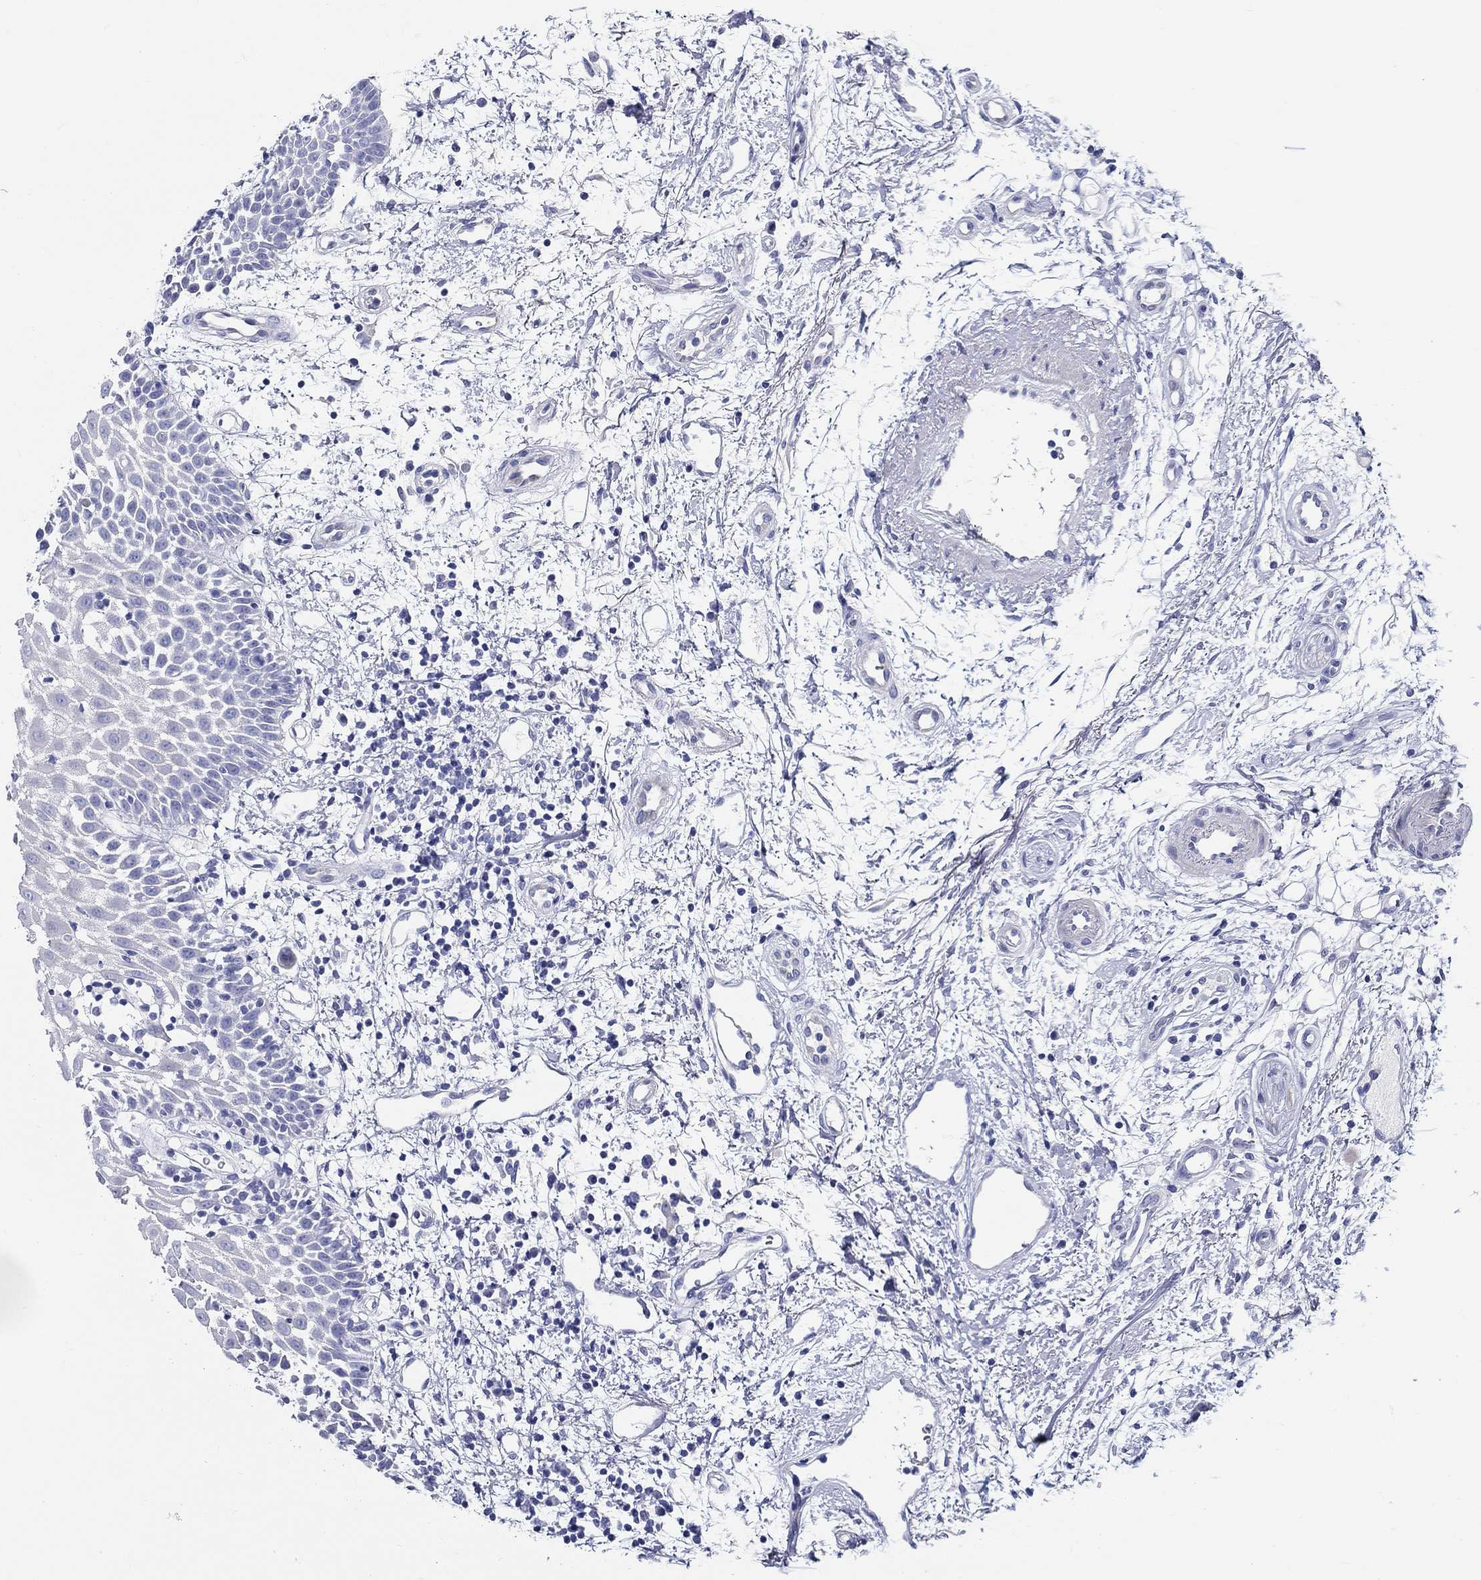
{"staining": {"intensity": "negative", "quantity": "none", "location": "none"}, "tissue": "oral mucosa", "cell_type": "Squamous epithelial cells", "image_type": "normal", "snomed": [{"axis": "morphology", "description": "Normal tissue, NOS"}, {"axis": "morphology", "description": "Squamous cell carcinoma, NOS"}, {"axis": "topography", "description": "Oral tissue"}, {"axis": "topography", "description": "Head-Neck"}], "caption": "Immunohistochemistry micrograph of benign oral mucosa: oral mucosa stained with DAB reveals no significant protein positivity in squamous epithelial cells.", "gene": "CRYGS", "patient": {"sex": "female", "age": 75}}